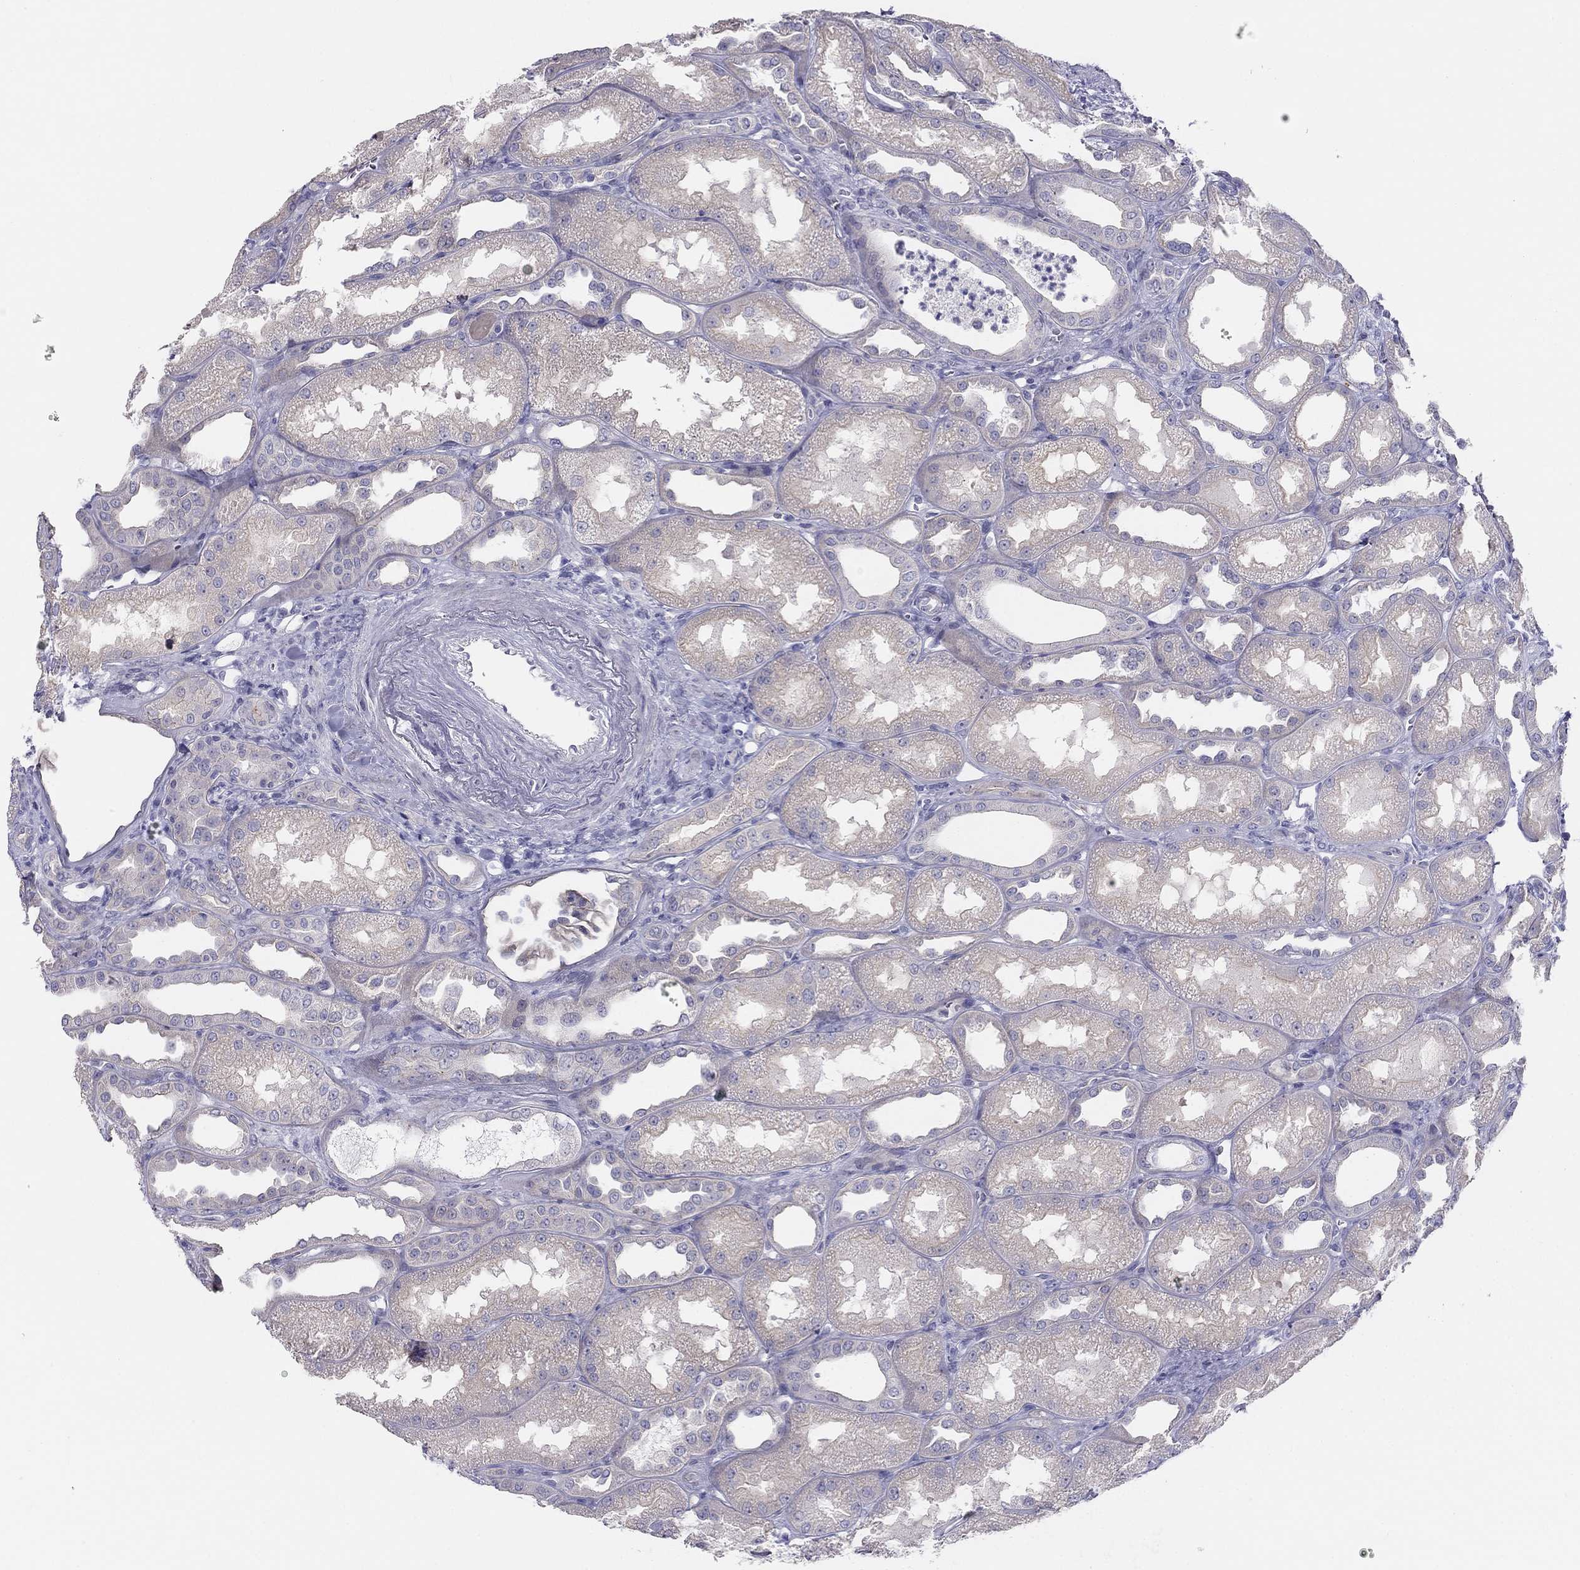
{"staining": {"intensity": "weak", "quantity": "25%-75%", "location": "cytoplasmic/membranous"}, "tissue": "kidney", "cell_type": "Cells in glomeruli", "image_type": "normal", "snomed": [{"axis": "morphology", "description": "Normal tissue, NOS"}, {"axis": "topography", "description": "Kidney"}], "caption": "Protein staining of normal kidney displays weak cytoplasmic/membranous staining in about 25%-75% of cells in glomeruli.", "gene": "MGAT4C", "patient": {"sex": "male", "age": 61}}